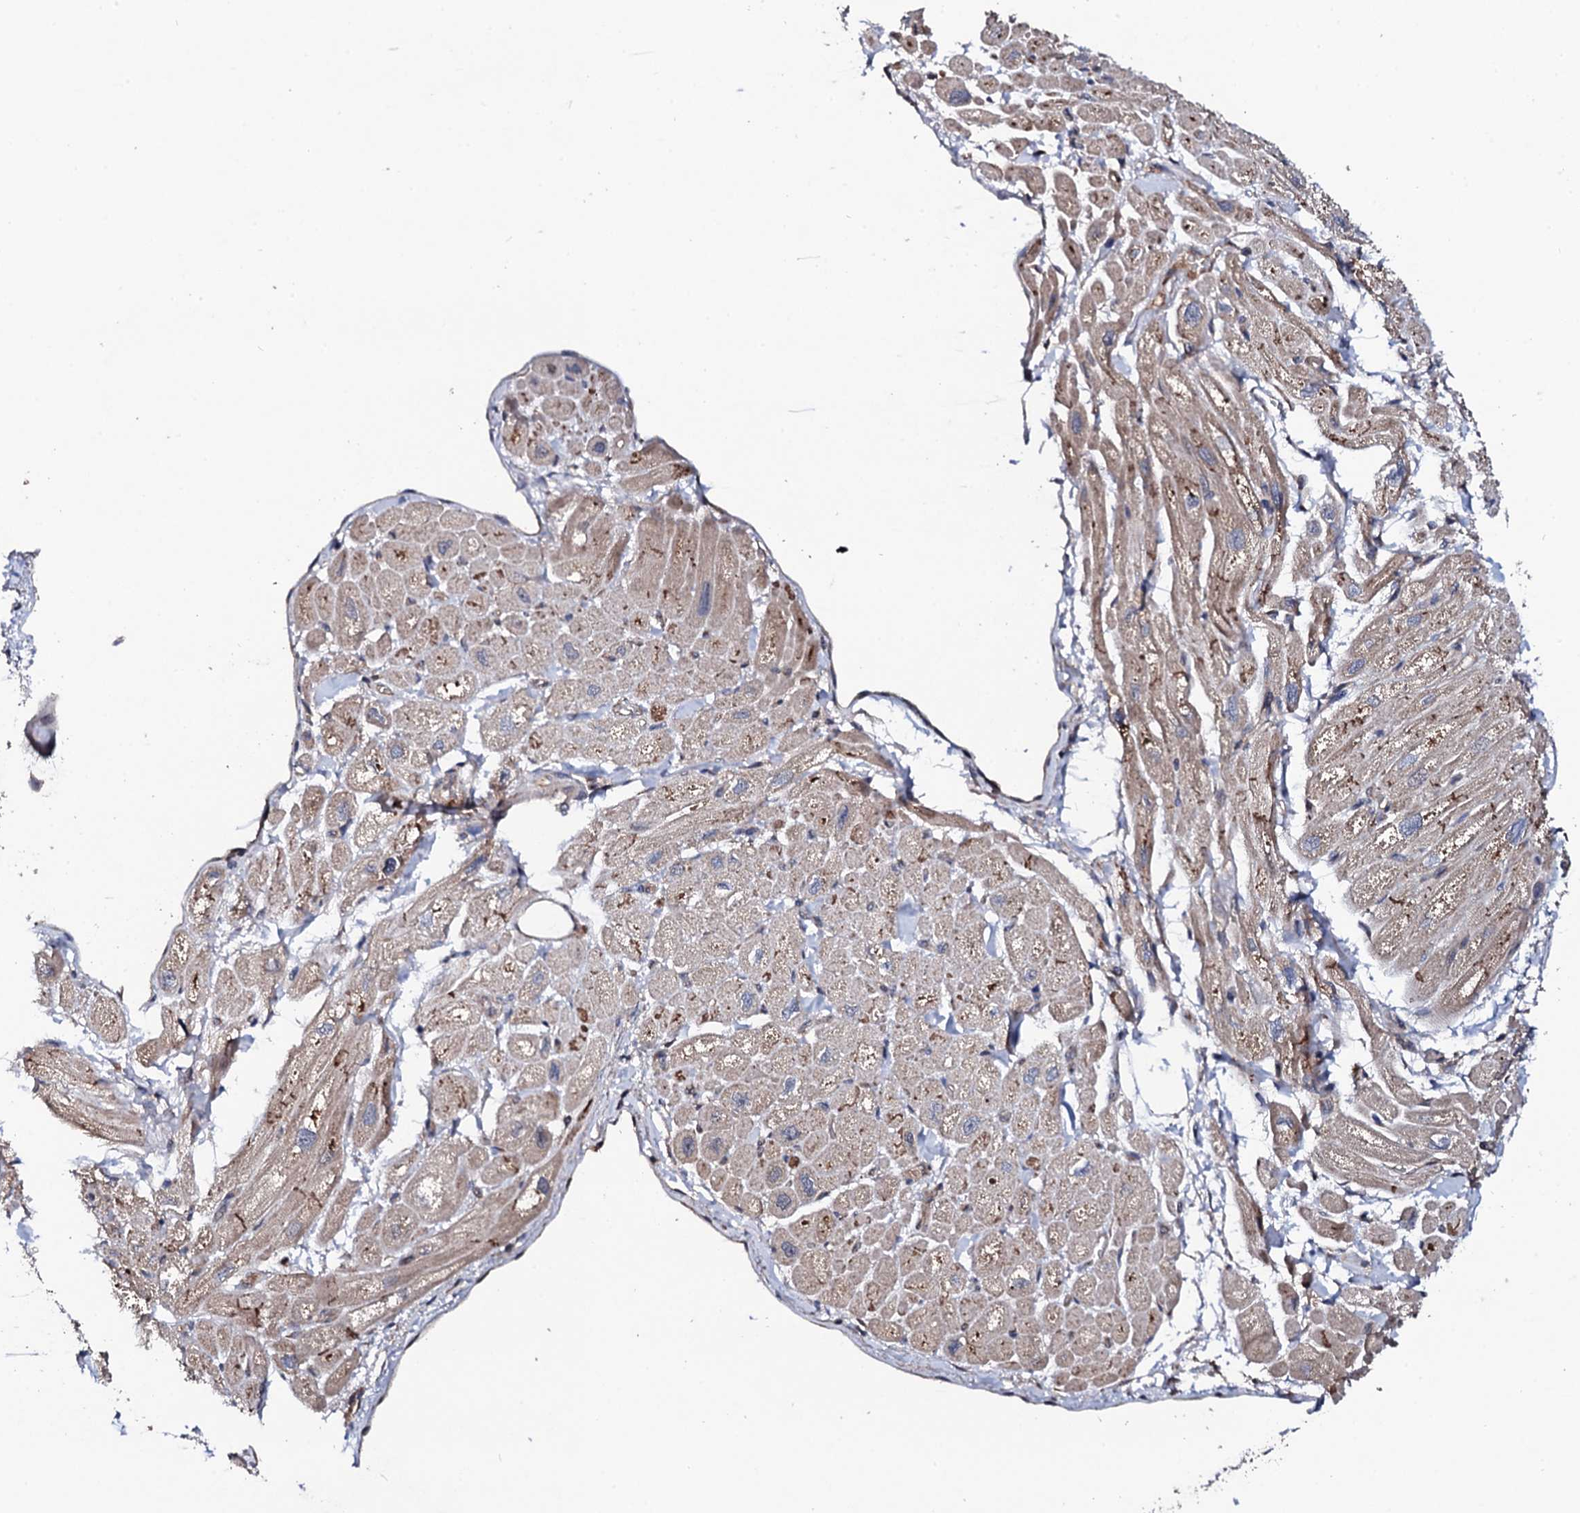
{"staining": {"intensity": "moderate", "quantity": "<25%", "location": "cytoplasmic/membranous"}, "tissue": "heart muscle", "cell_type": "Cardiomyocytes", "image_type": "normal", "snomed": [{"axis": "morphology", "description": "Normal tissue, NOS"}, {"axis": "topography", "description": "Heart"}], "caption": "Immunohistochemistry (IHC) of normal heart muscle shows low levels of moderate cytoplasmic/membranous positivity in approximately <25% of cardiomyocytes. (DAB IHC with brightfield microscopy, high magnification).", "gene": "IP6K1", "patient": {"sex": "male", "age": 65}}